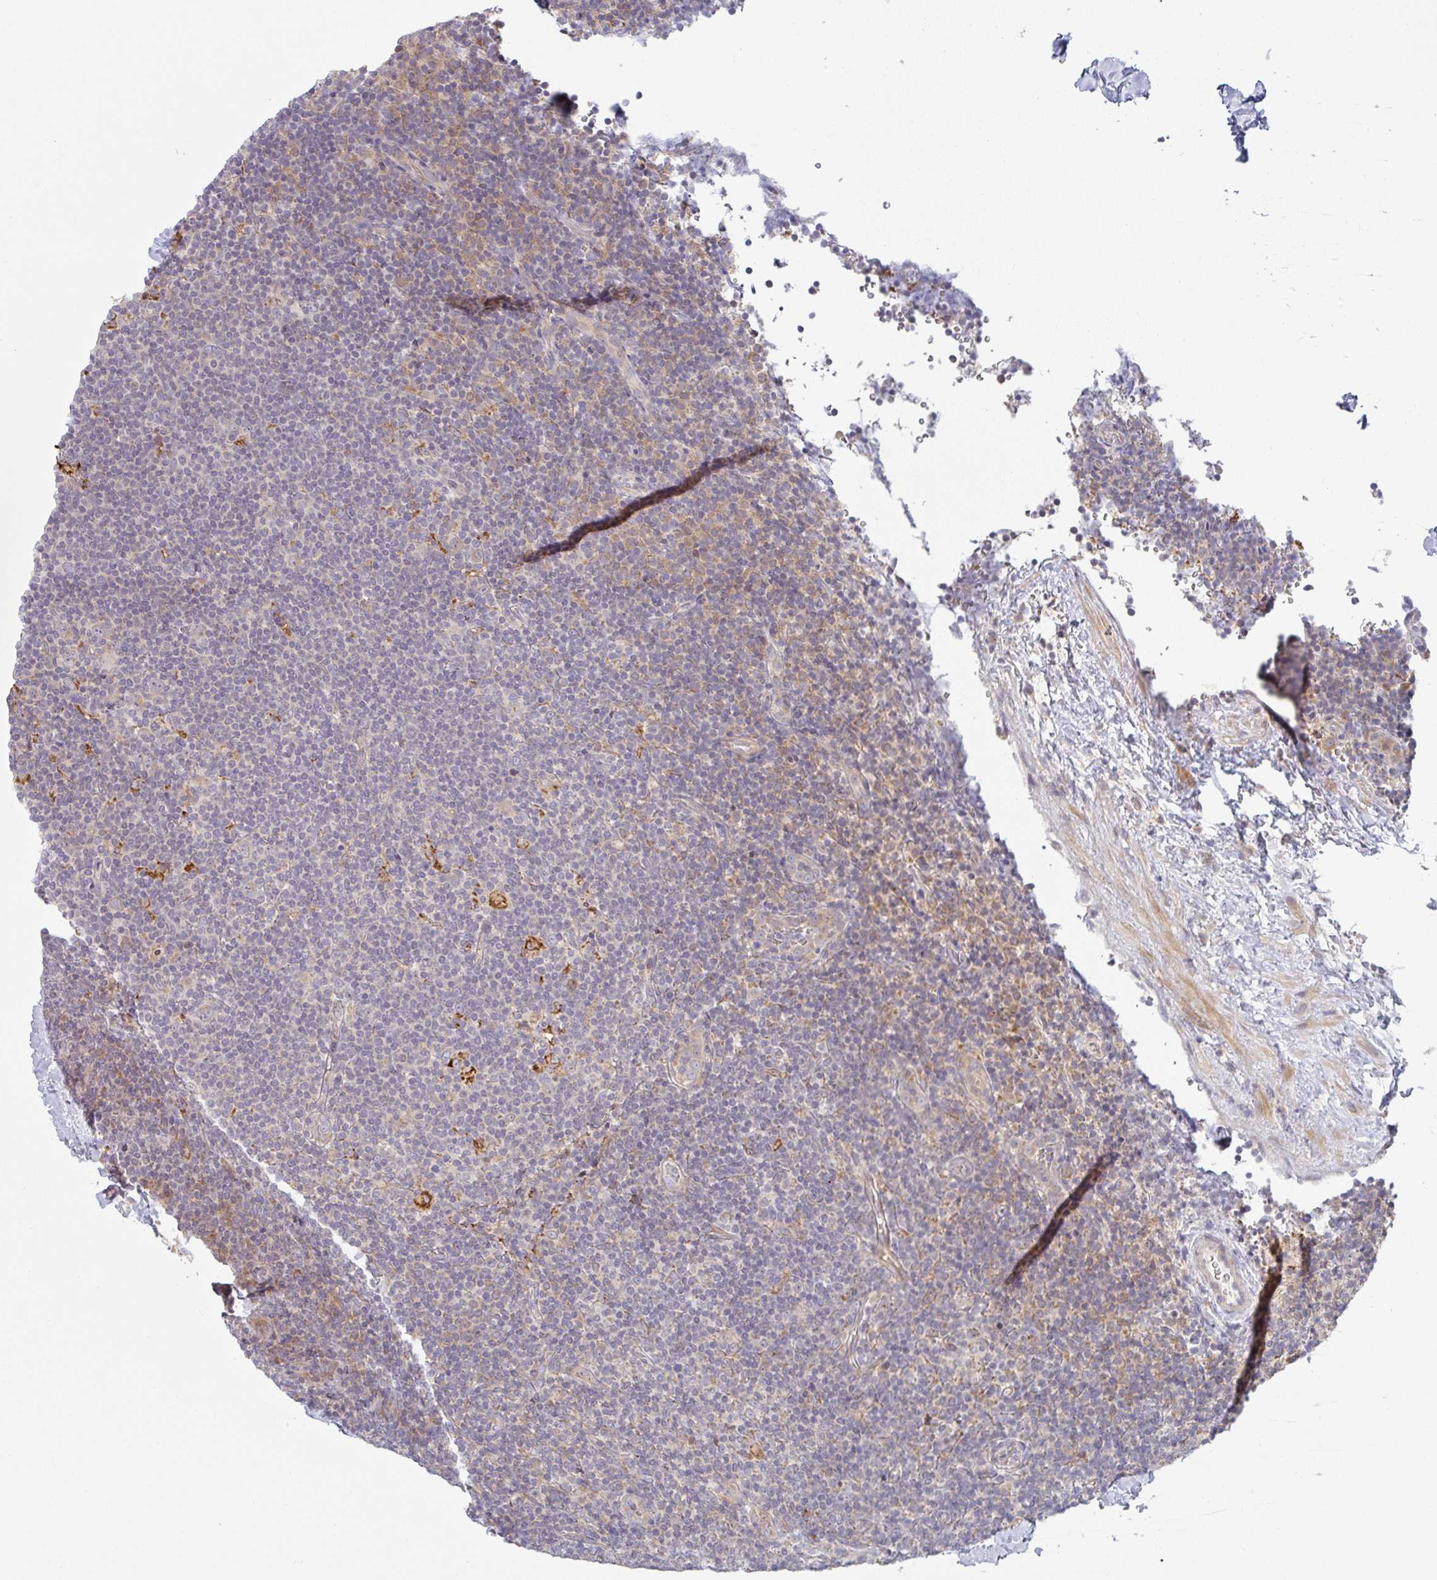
{"staining": {"intensity": "weak", "quantity": "<25%", "location": "cytoplasmic/membranous"}, "tissue": "lymphoma", "cell_type": "Tumor cells", "image_type": "cancer", "snomed": [{"axis": "morphology", "description": "Hodgkin's disease, NOS"}, {"axis": "topography", "description": "Lymph node"}], "caption": "The immunohistochemistry image has no significant expression in tumor cells of lymphoma tissue.", "gene": "MOB1A", "patient": {"sex": "female", "age": 57}}